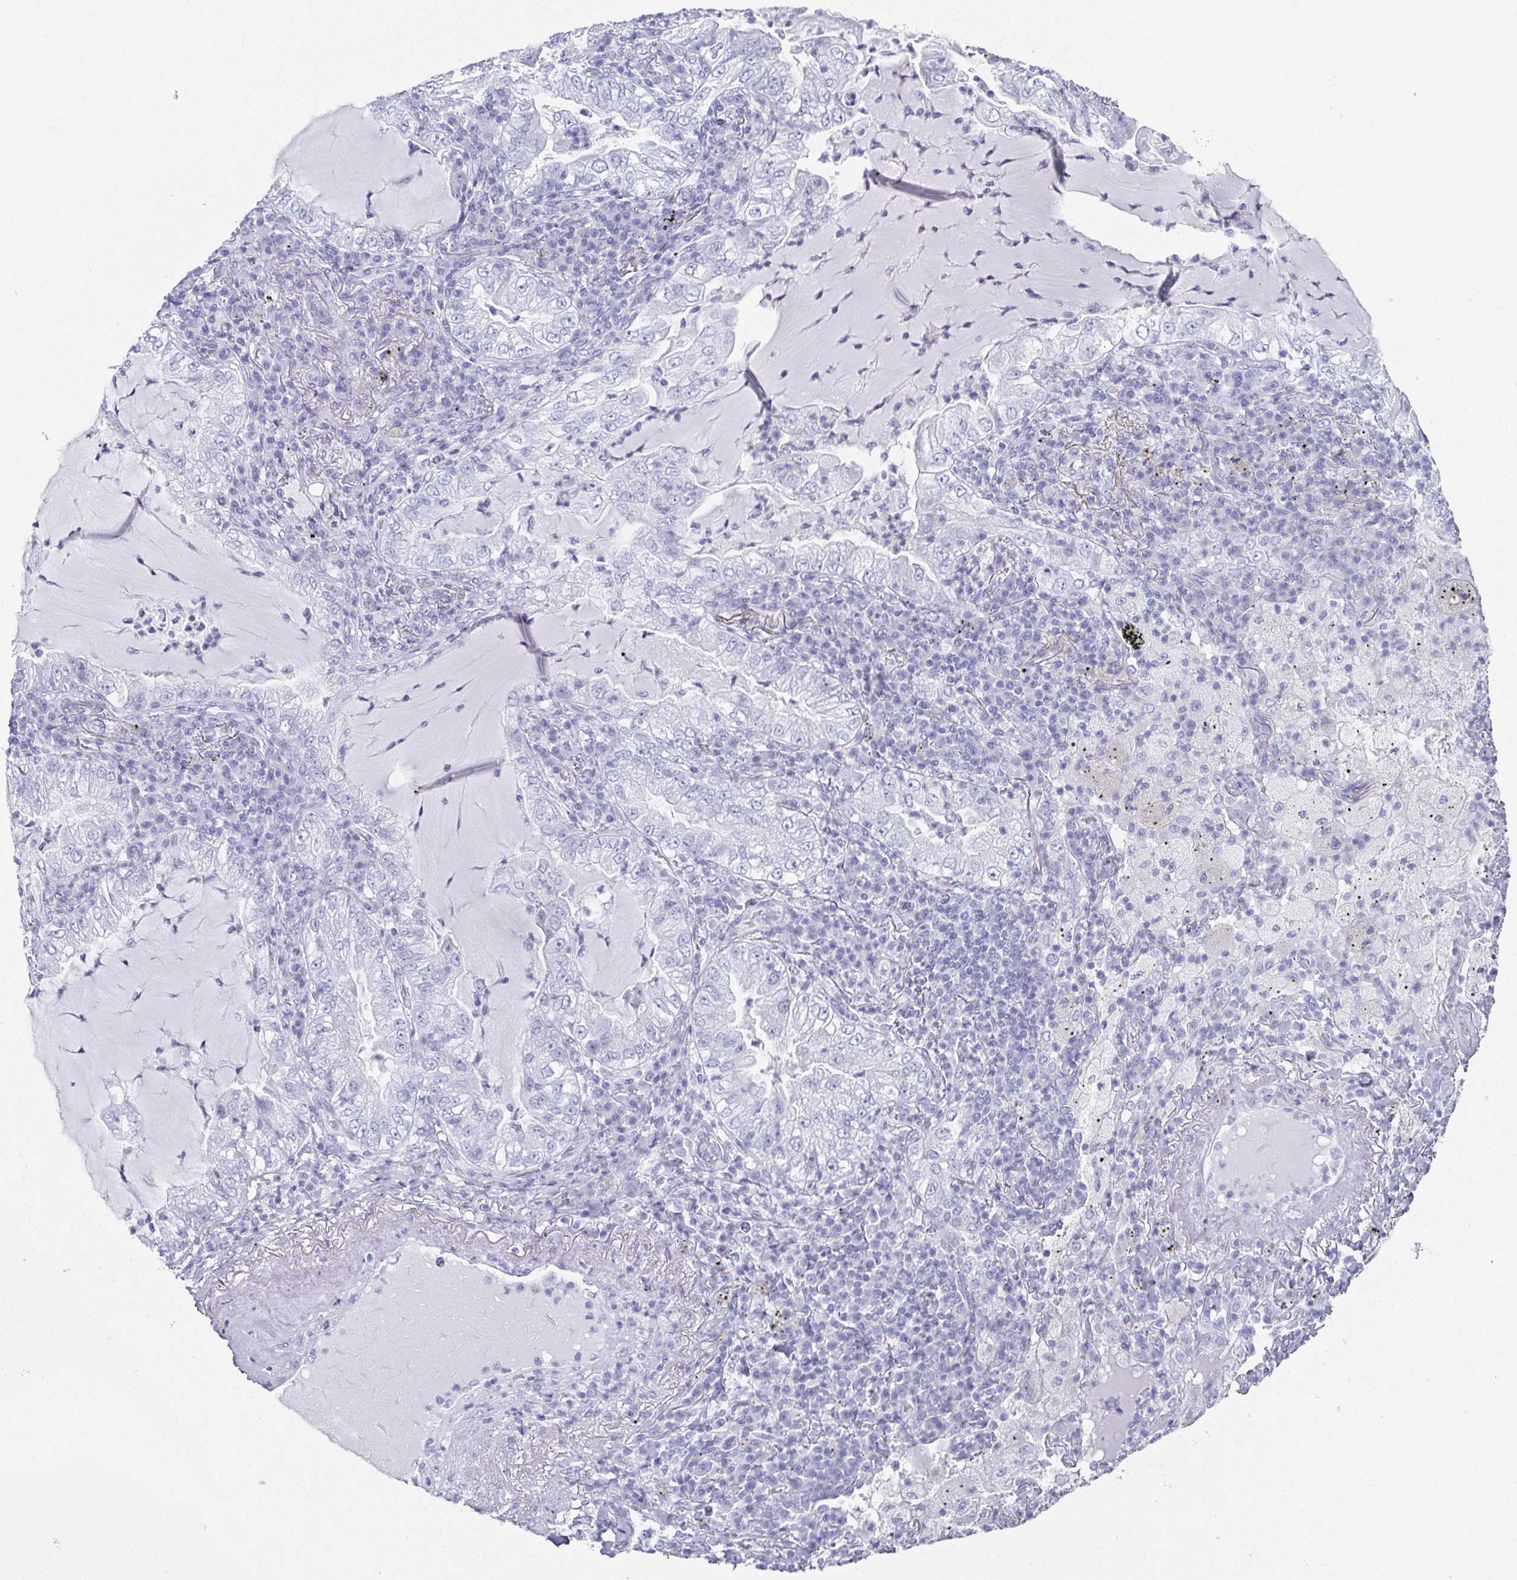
{"staining": {"intensity": "negative", "quantity": "none", "location": "none"}, "tissue": "lung cancer", "cell_type": "Tumor cells", "image_type": "cancer", "snomed": [{"axis": "morphology", "description": "Adenocarcinoma, NOS"}, {"axis": "topography", "description": "Lung"}], "caption": "High power microscopy photomicrograph of an immunohistochemistry histopathology image of lung cancer, revealing no significant expression in tumor cells.", "gene": "SYCP1", "patient": {"sex": "female", "age": 73}}